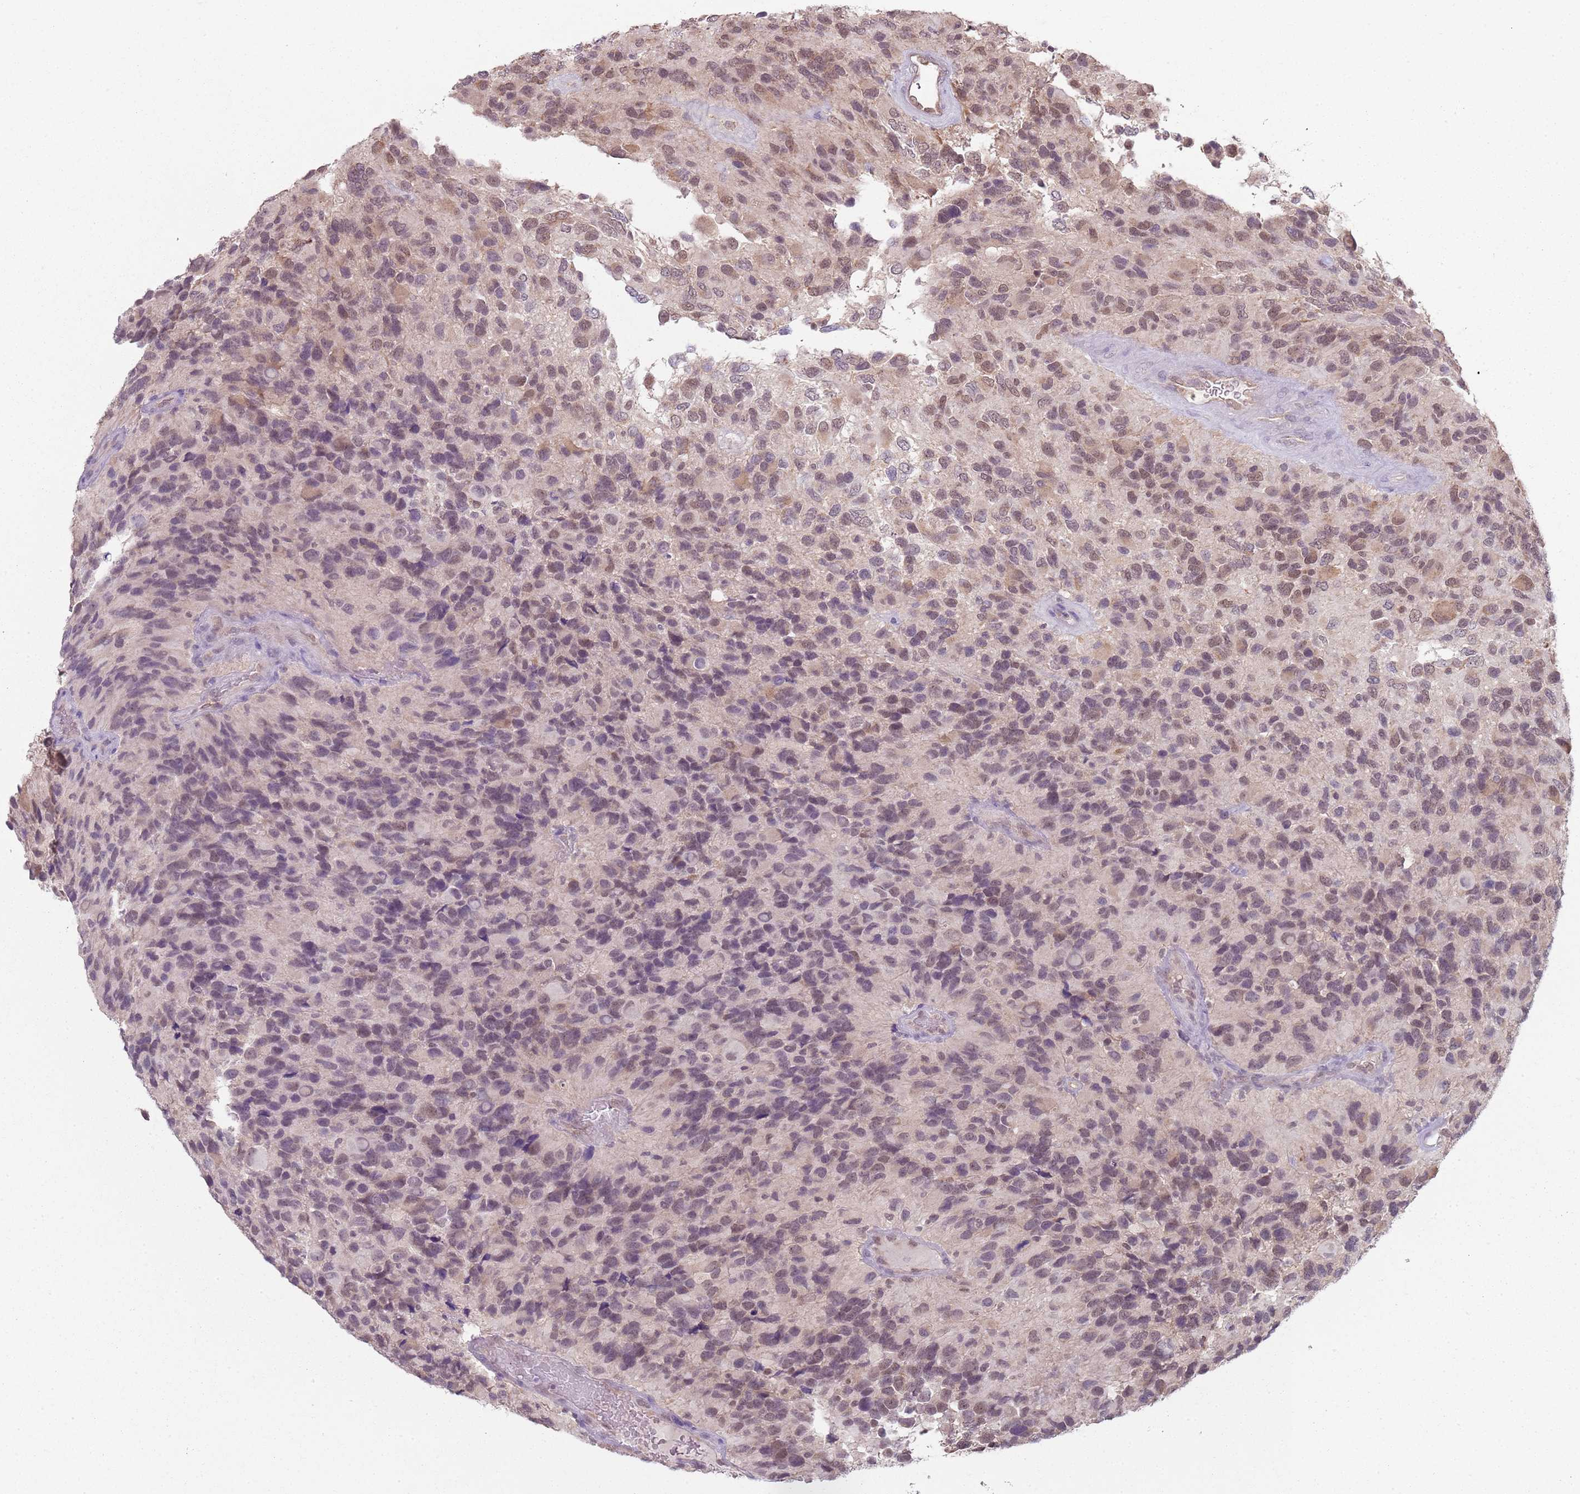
{"staining": {"intensity": "weak", "quantity": "<25%", "location": "nuclear"}, "tissue": "glioma", "cell_type": "Tumor cells", "image_type": "cancer", "snomed": [{"axis": "morphology", "description": "Glioma, malignant, High grade"}, {"axis": "topography", "description": "Brain"}], "caption": "Immunohistochemistry histopathology image of neoplastic tissue: human glioma stained with DAB displays no significant protein positivity in tumor cells. (Stains: DAB immunohistochemistry (IHC) with hematoxylin counter stain, Microscopy: brightfield microscopy at high magnification).", "gene": "SMARCAL1", "patient": {"sex": "male", "age": 77}}